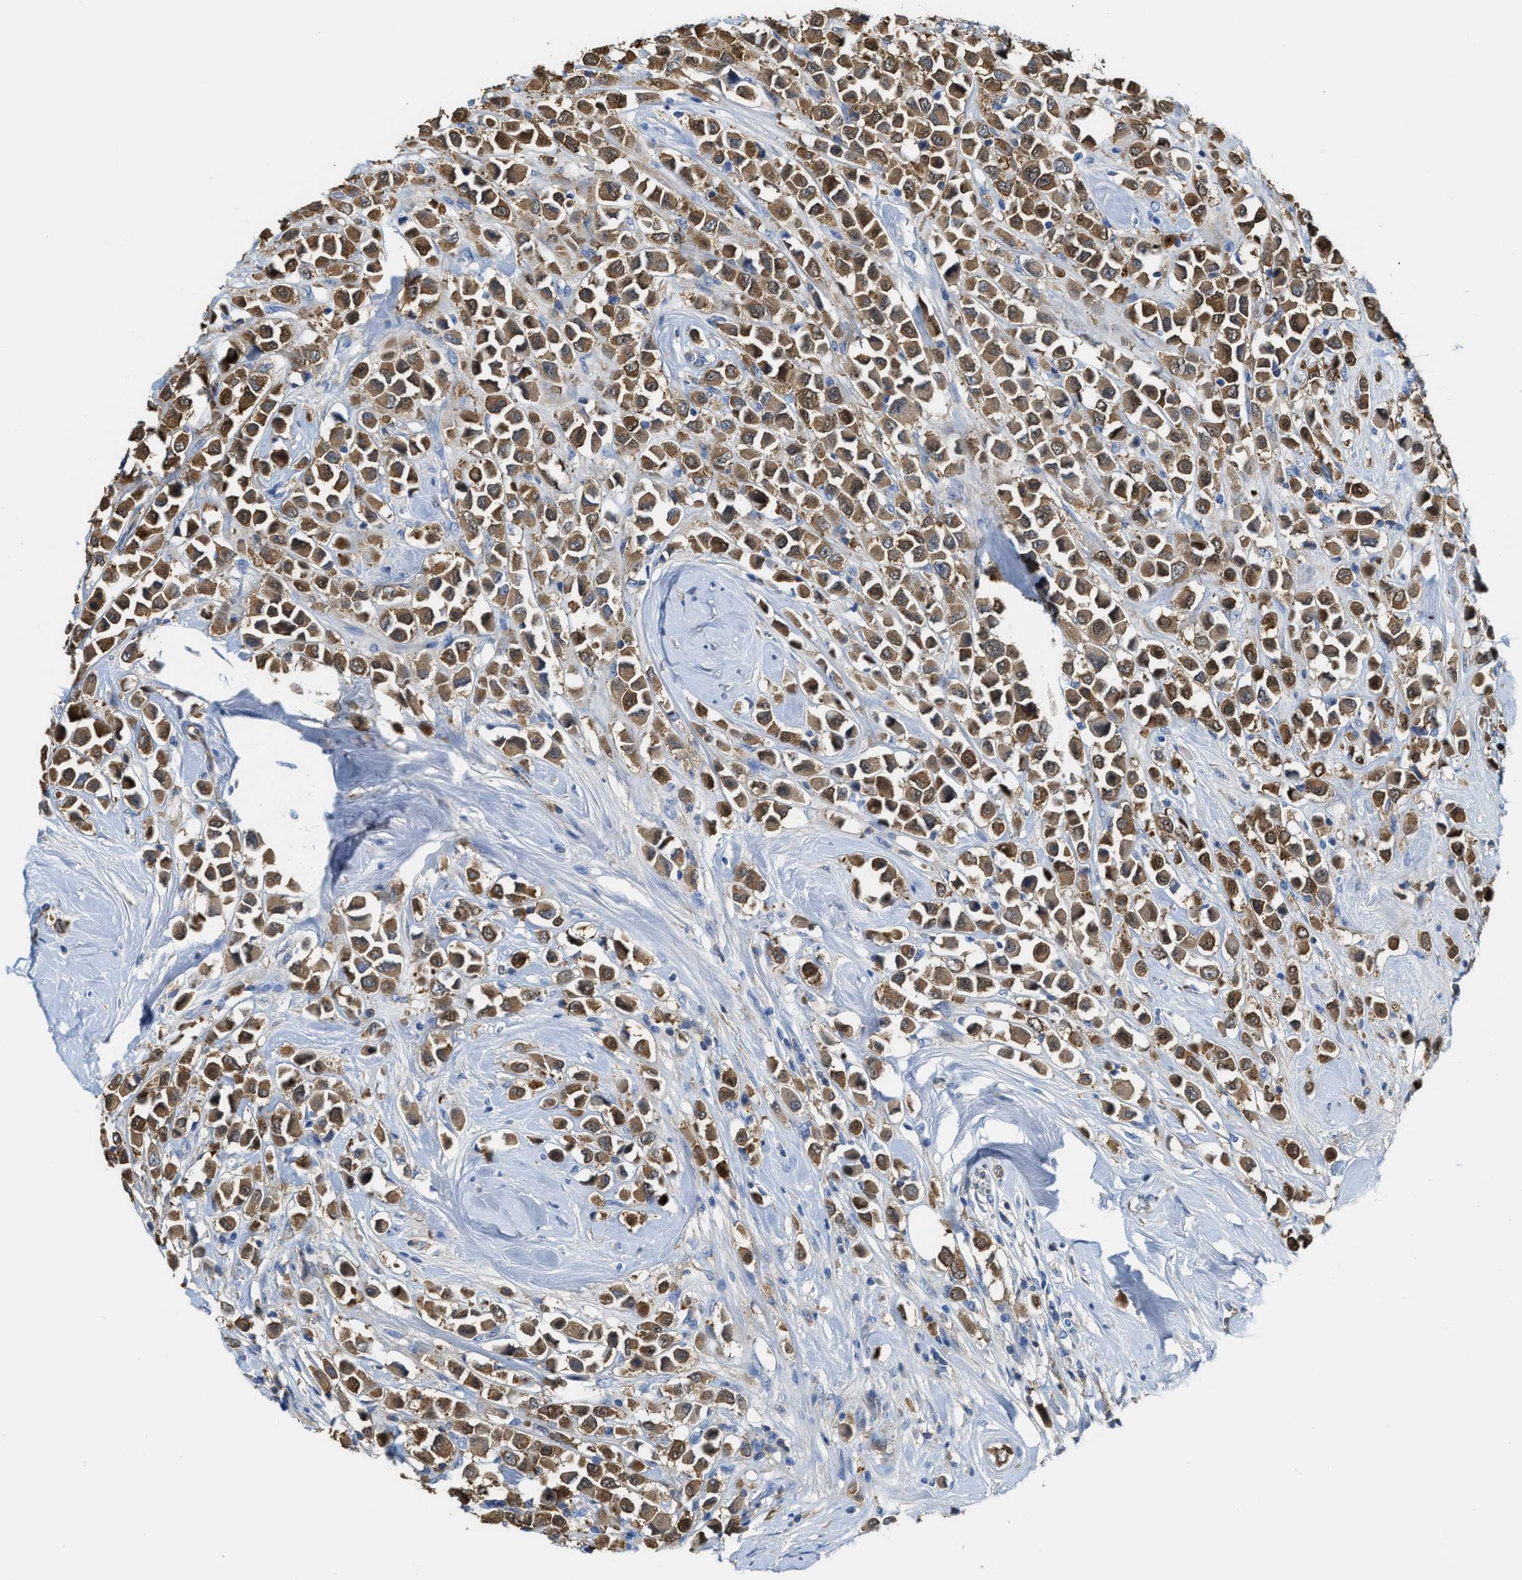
{"staining": {"intensity": "moderate", "quantity": ">75%", "location": "cytoplasmic/membranous,nuclear"}, "tissue": "breast cancer", "cell_type": "Tumor cells", "image_type": "cancer", "snomed": [{"axis": "morphology", "description": "Duct carcinoma"}, {"axis": "topography", "description": "Breast"}], "caption": "High-magnification brightfield microscopy of breast cancer (invasive ductal carcinoma) stained with DAB (3,3'-diaminobenzidine) (brown) and counterstained with hematoxylin (blue). tumor cells exhibit moderate cytoplasmic/membranous and nuclear staining is appreciated in approximately>75% of cells.", "gene": "ASS1", "patient": {"sex": "female", "age": 61}}